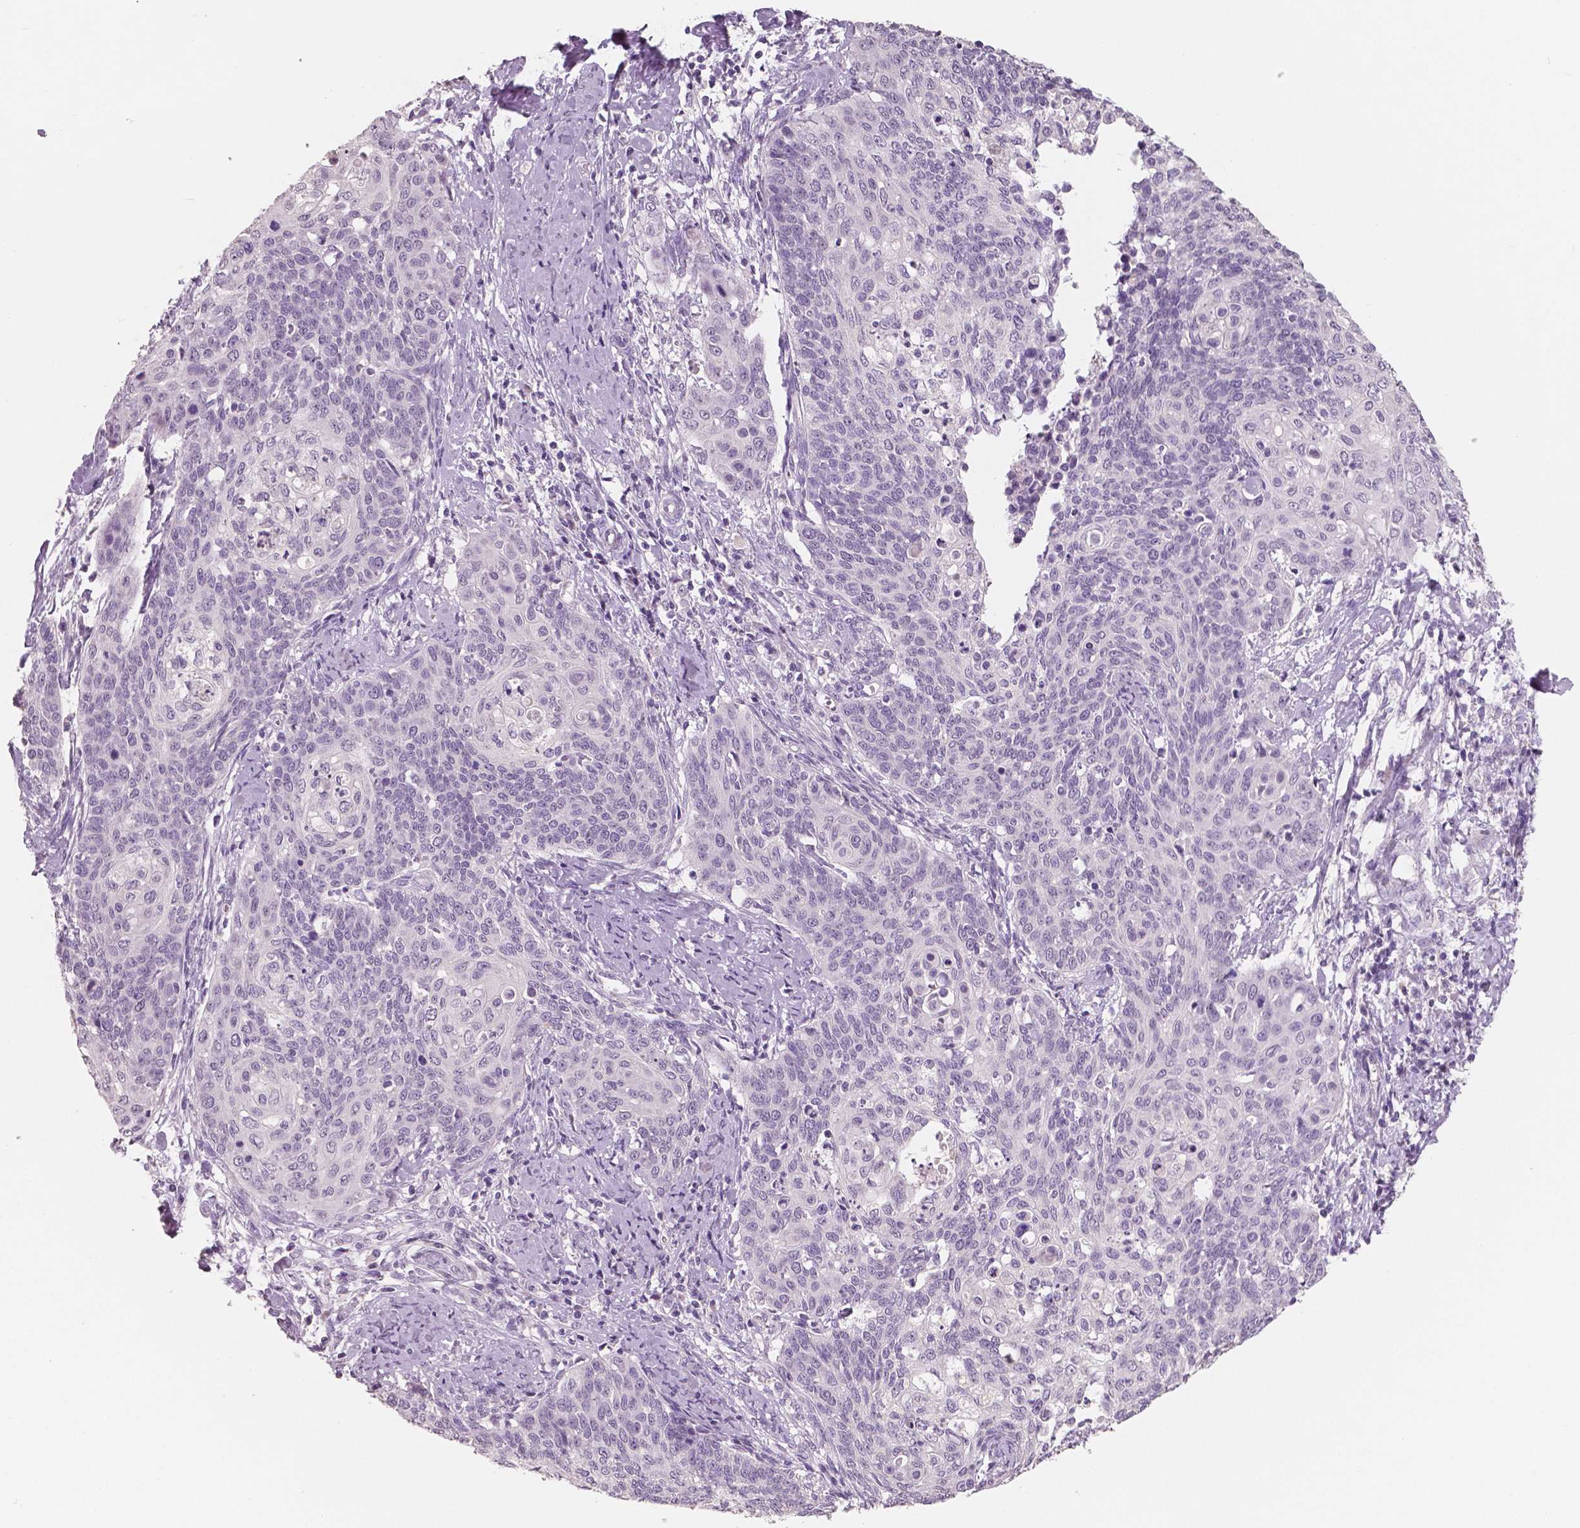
{"staining": {"intensity": "negative", "quantity": "none", "location": "none"}, "tissue": "cervical cancer", "cell_type": "Tumor cells", "image_type": "cancer", "snomed": [{"axis": "morphology", "description": "Normal tissue, NOS"}, {"axis": "morphology", "description": "Squamous cell carcinoma, NOS"}, {"axis": "topography", "description": "Cervix"}], "caption": "This is an immunohistochemistry (IHC) micrograph of human squamous cell carcinoma (cervical). There is no expression in tumor cells.", "gene": "NECAB1", "patient": {"sex": "female", "age": 39}}